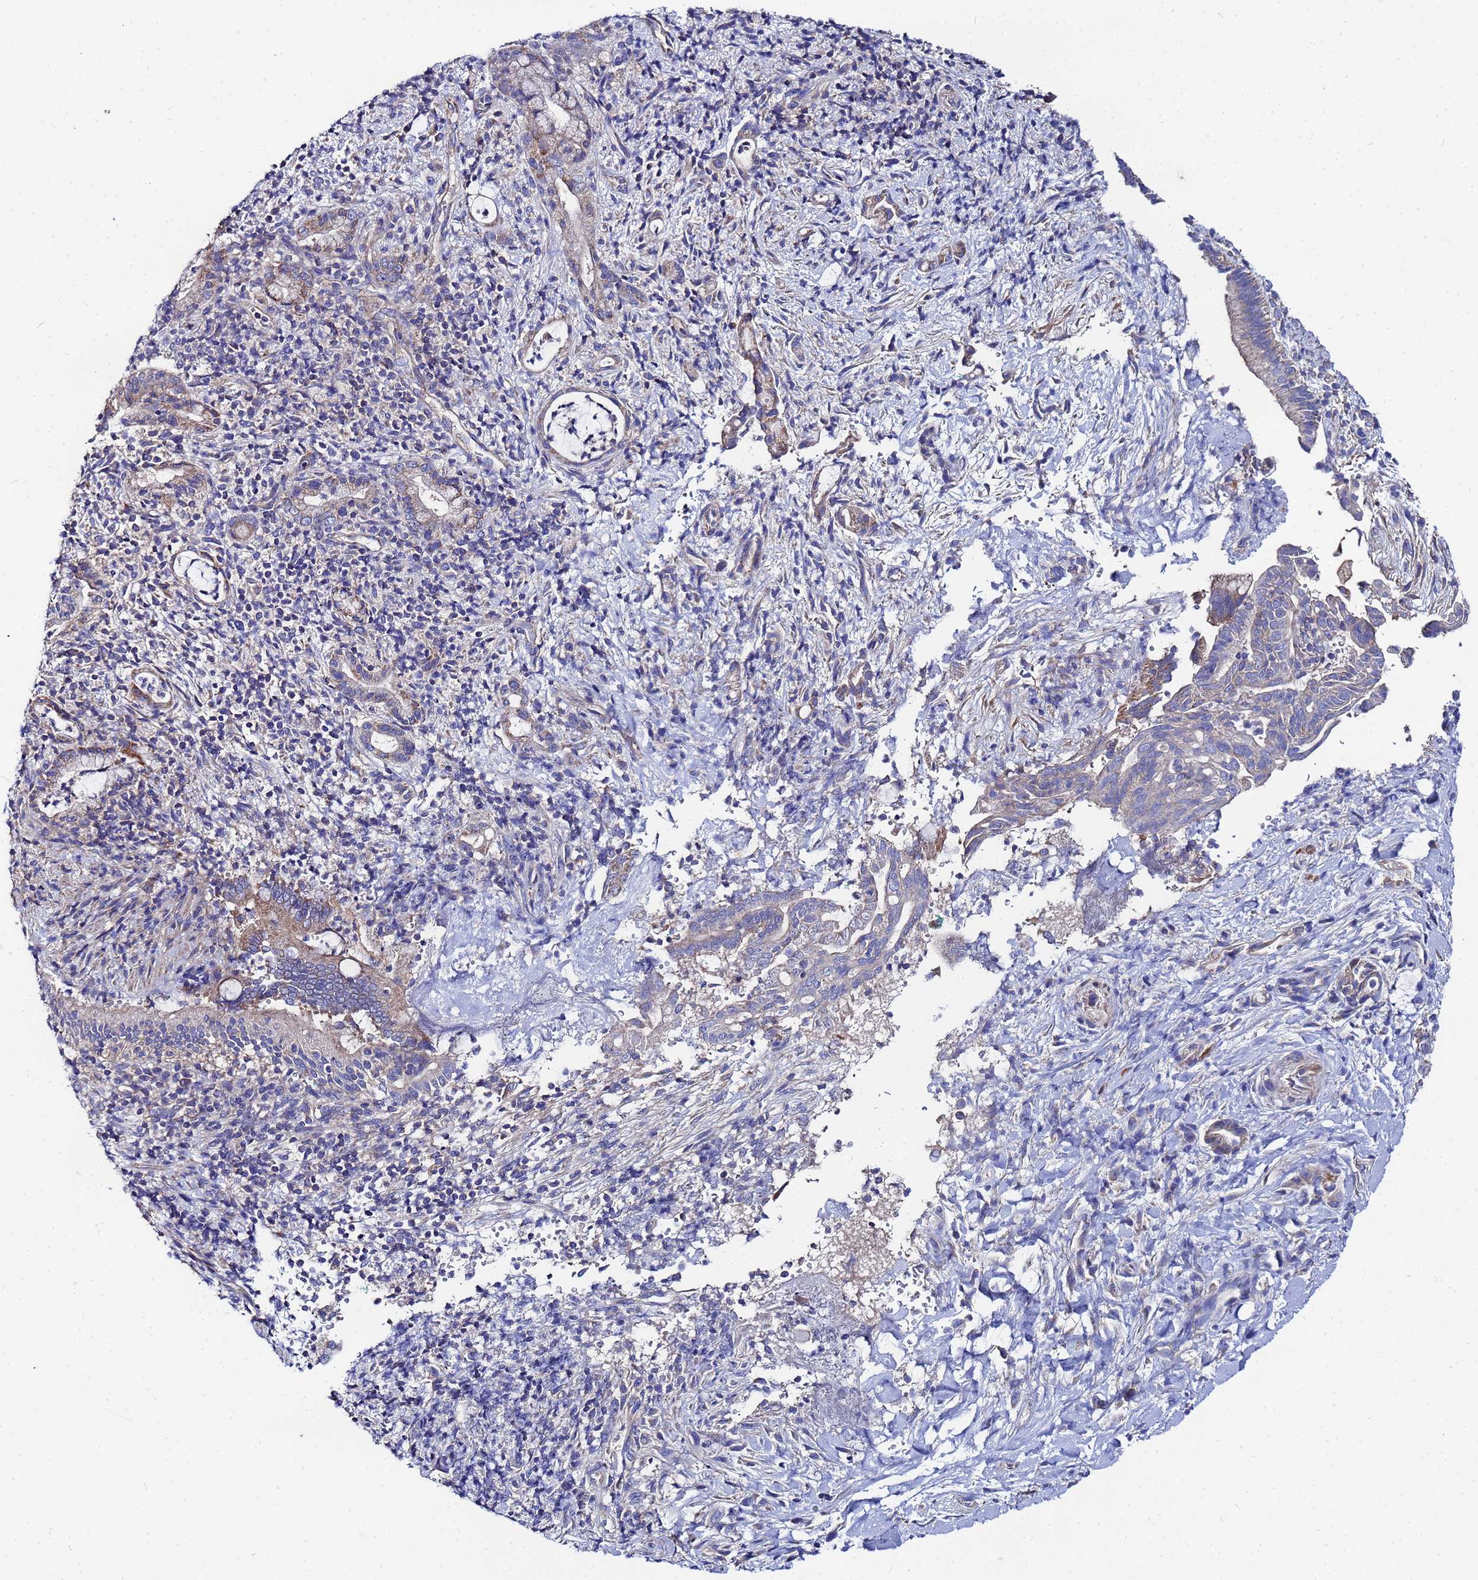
{"staining": {"intensity": "moderate", "quantity": "<25%", "location": "cytoplasmic/membranous"}, "tissue": "pancreatic cancer", "cell_type": "Tumor cells", "image_type": "cancer", "snomed": [{"axis": "morphology", "description": "Normal tissue, NOS"}, {"axis": "morphology", "description": "Adenocarcinoma, NOS"}, {"axis": "topography", "description": "Pancreas"}], "caption": "Immunohistochemistry (IHC) (DAB (3,3'-diaminobenzidine)) staining of pancreatic cancer (adenocarcinoma) reveals moderate cytoplasmic/membranous protein expression in about <25% of tumor cells.", "gene": "FAHD2A", "patient": {"sex": "female", "age": 55}}